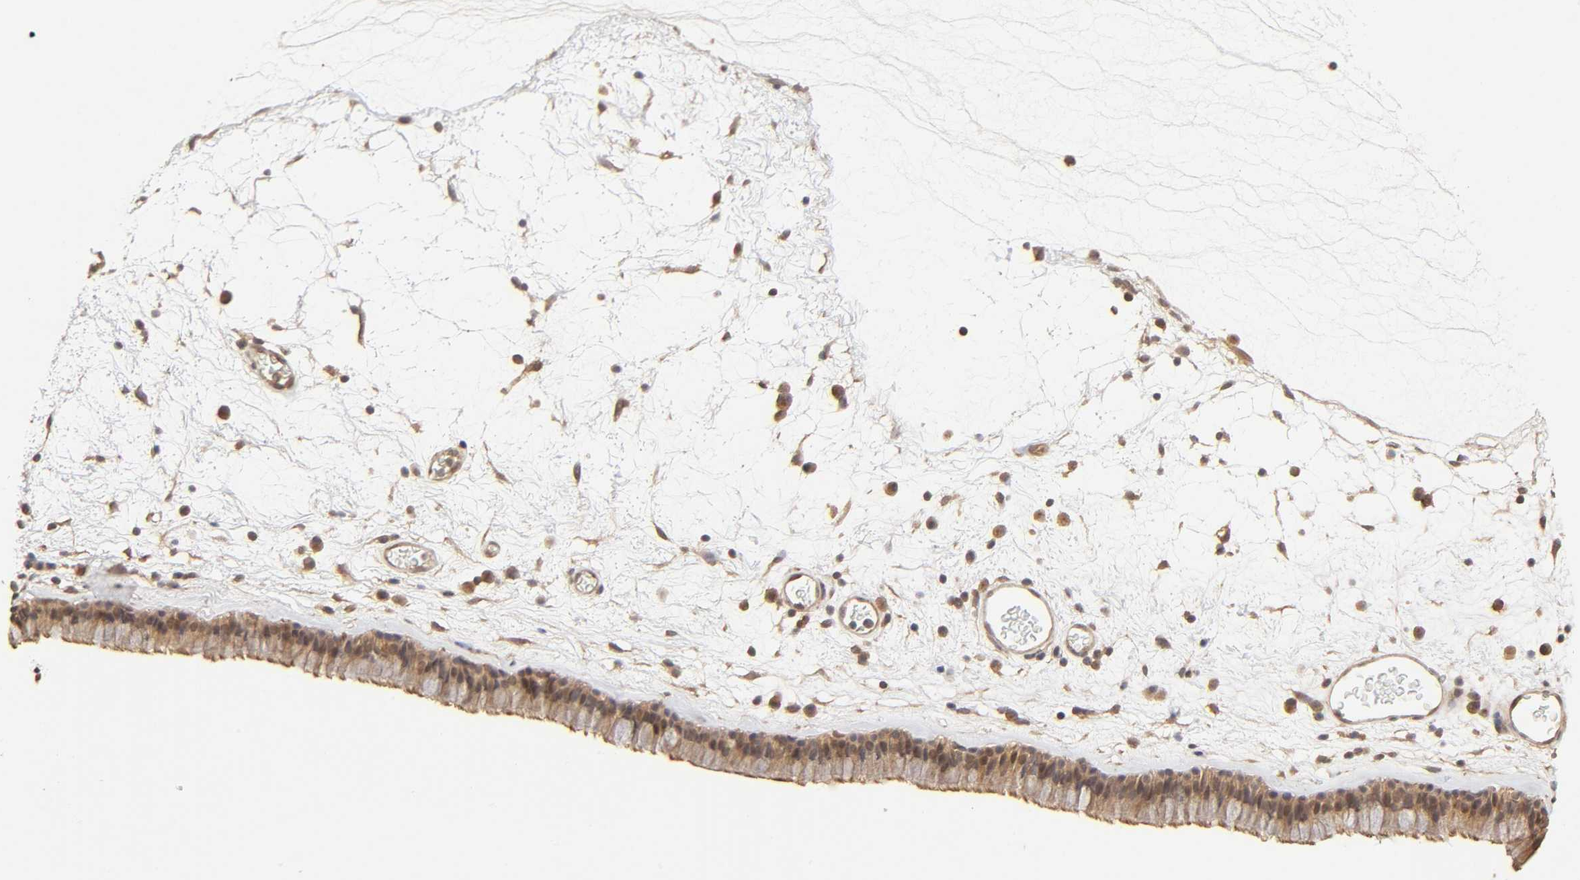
{"staining": {"intensity": "moderate", "quantity": ">75%", "location": "cytoplasmic/membranous"}, "tissue": "nasopharynx", "cell_type": "Respiratory epithelial cells", "image_type": "normal", "snomed": [{"axis": "morphology", "description": "Normal tissue, NOS"}, {"axis": "morphology", "description": "Inflammation, NOS"}, {"axis": "topography", "description": "Nasopharynx"}], "caption": "Respiratory epithelial cells exhibit medium levels of moderate cytoplasmic/membranous staining in approximately >75% of cells in unremarkable nasopharynx.", "gene": "MAPK1", "patient": {"sex": "male", "age": 48}}